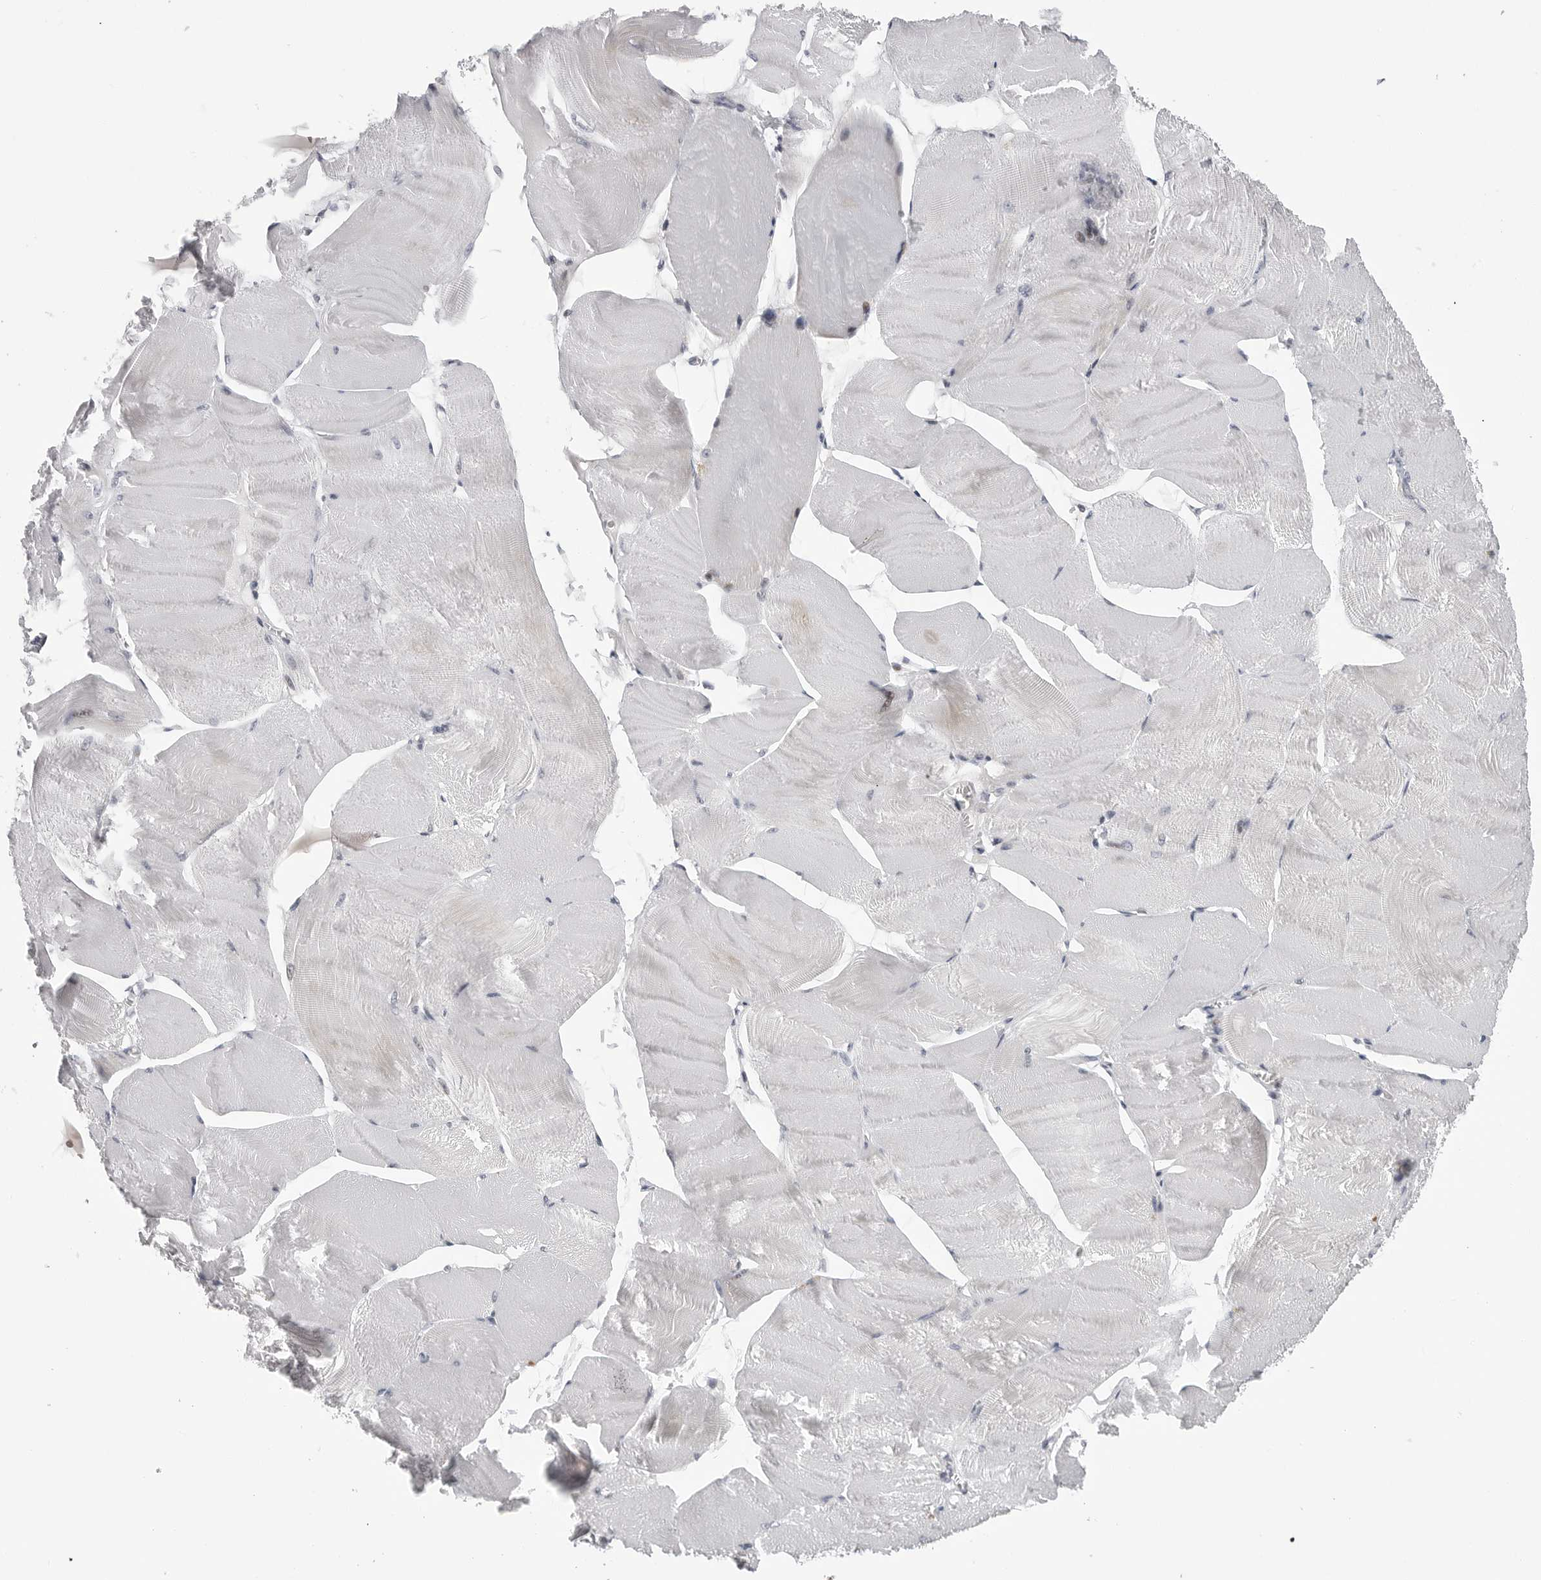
{"staining": {"intensity": "negative", "quantity": "none", "location": "none"}, "tissue": "skeletal muscle", "cell_type": "Myocytes", "image_type": "normal", "snomed": [{"axis": "morphology", "description": "Normal tissue, NOS"}, {"axis": "morphology", "description": "Basal cell carcinoma"}, {"axis": "topography", "description": "Skeletal muscle"}], "caption": "Protein analysis of unremarkable skeletal muscle reveals no significant positivity in myocytes. (Brightfield microscopy of DAB (3,3'-diaminobenzidine) IHC at high magnification).", "gene": "CDK20", "patient": {"sex": "female", "age": 64}}